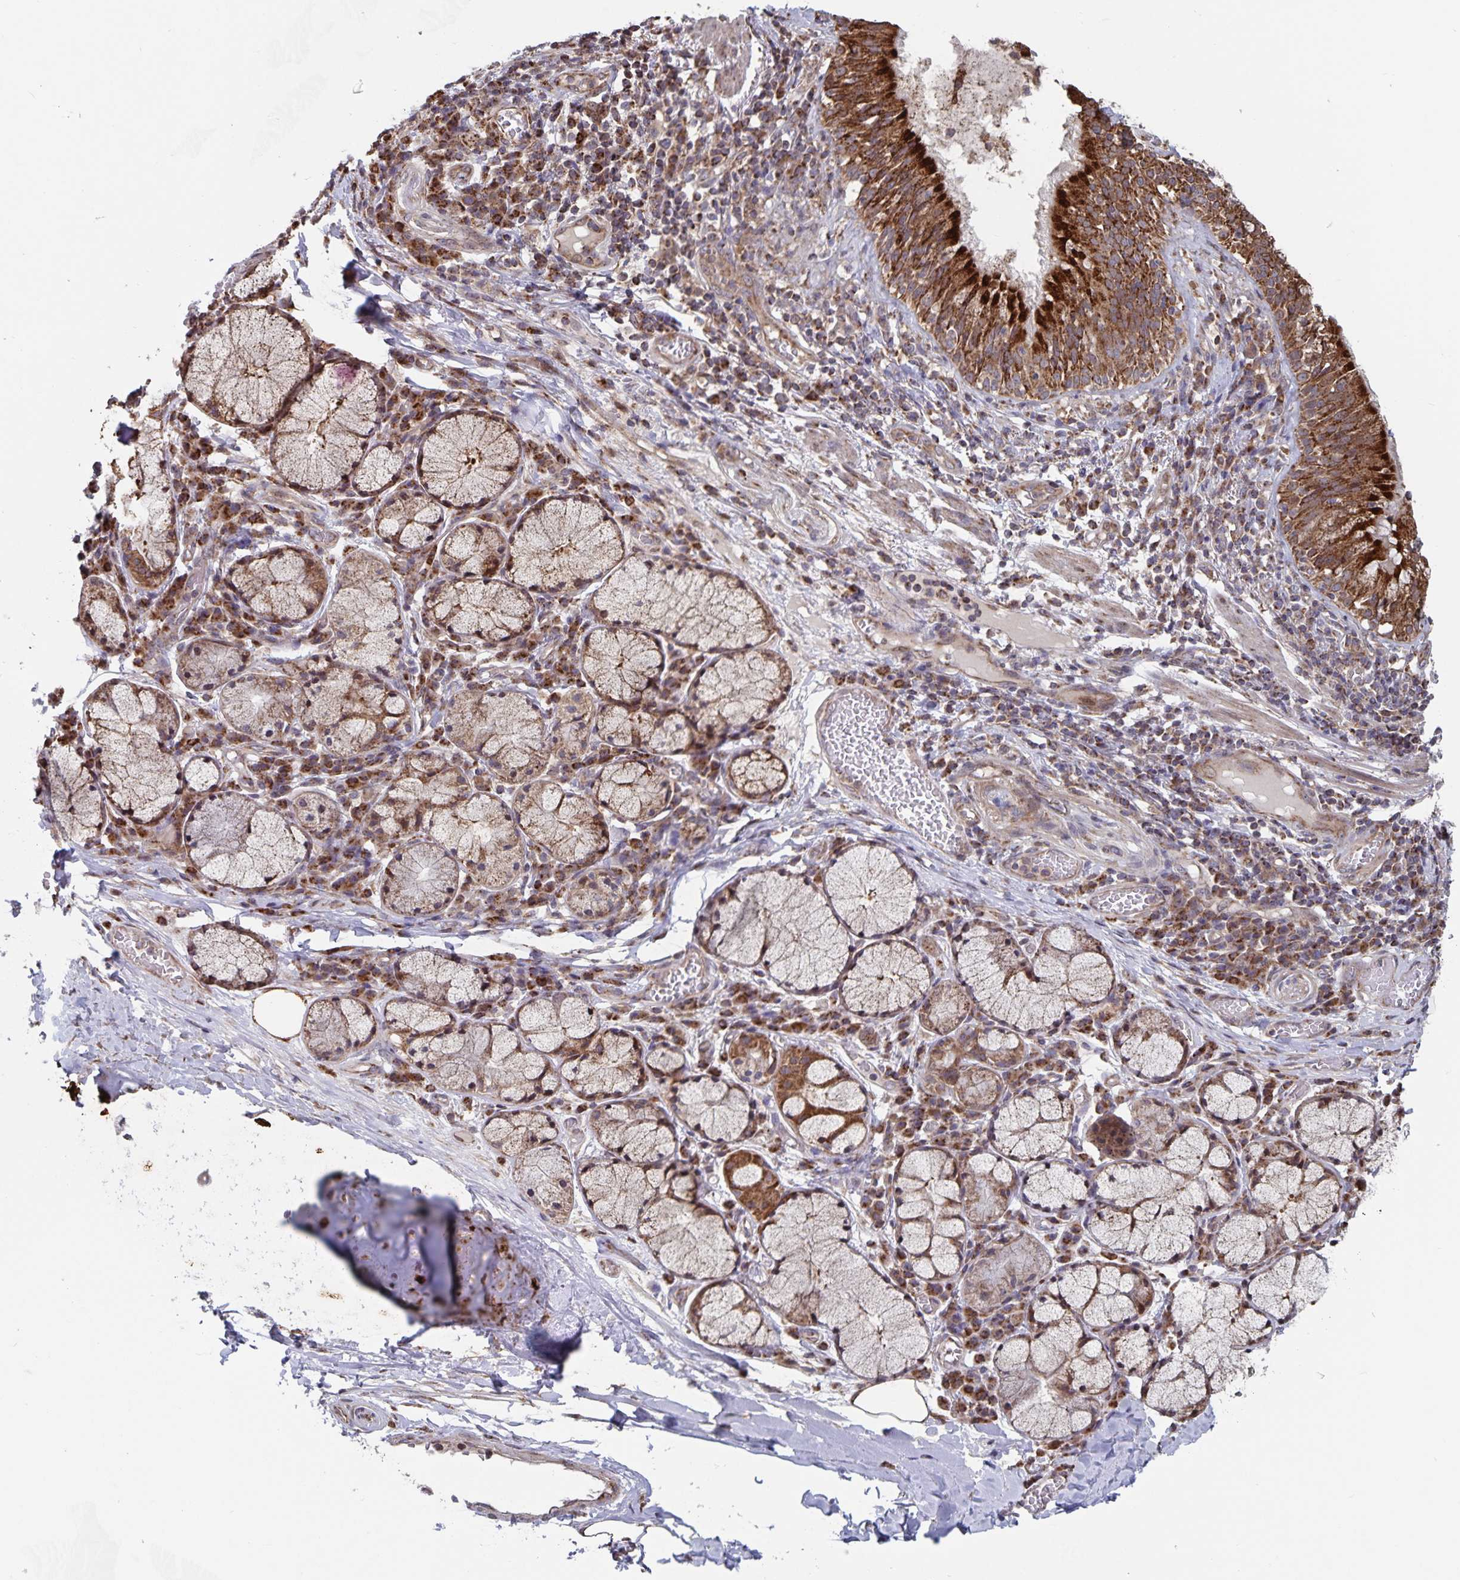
{"staining": {"intensity": "negative", "quantity": "none", "location": "none"}, "tissue": "soft tissue", "cell_type": "Chondrocytes", "image_type": "normal", "snomed": [{"axis": "morphology", "description": "Normal tissue, NOS"}, {"axis": "topography", "description": "Cartilage tissue"}, {"axis": "topography", "description": "Bronchus"}], "caption": "There is no significant expression in chondrocytes of soft tissue. (IHC, brightfield microscopy, high magnification).", "gene": "ACACA", "patient": {"sex": "male", "age": 56}}